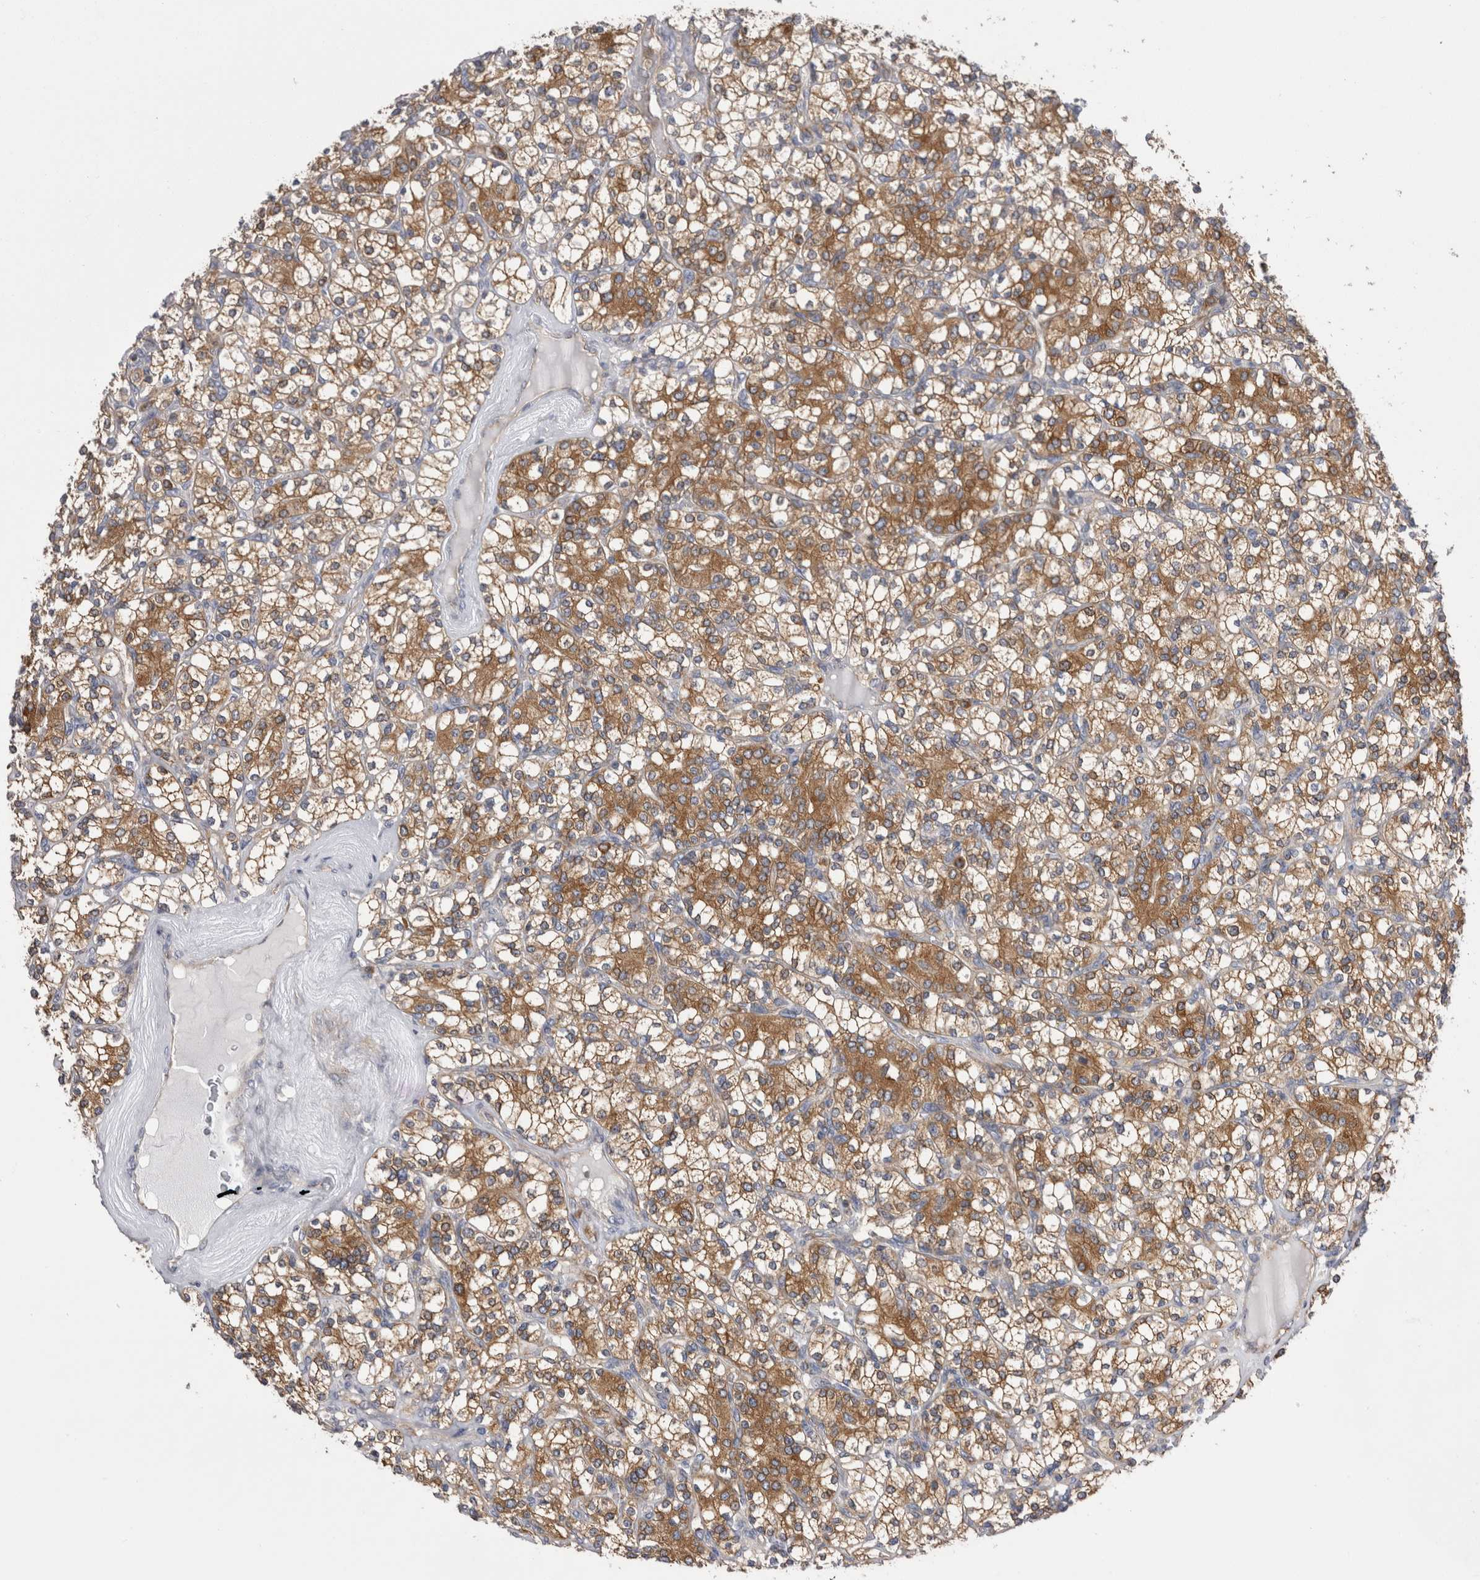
{"staining": {"intensity": "moderate", "quantity": ">75%", "location": "cytoplasmic/membranous"}, "tissue": "renal cancer", "cell_type": "Tumor cells", "image_type": "cancer", "snomed": [{"axis": "morphology", "description": "Adenocarcinoma, NOS"}, {"axis": "topography", "description": "Kidney"}], "caption": "An immunohistochemistry micrograph of tumor tissue is shown. Protein staining in brown shows moderate cytoplasmic/membranous positivity in renal cancer within tumor cells. (Brightfield microscopy of DAB IHC at high magnification).", "gene": "RAB11FIP1", "patient": {"sex": "male", "age": 77}}